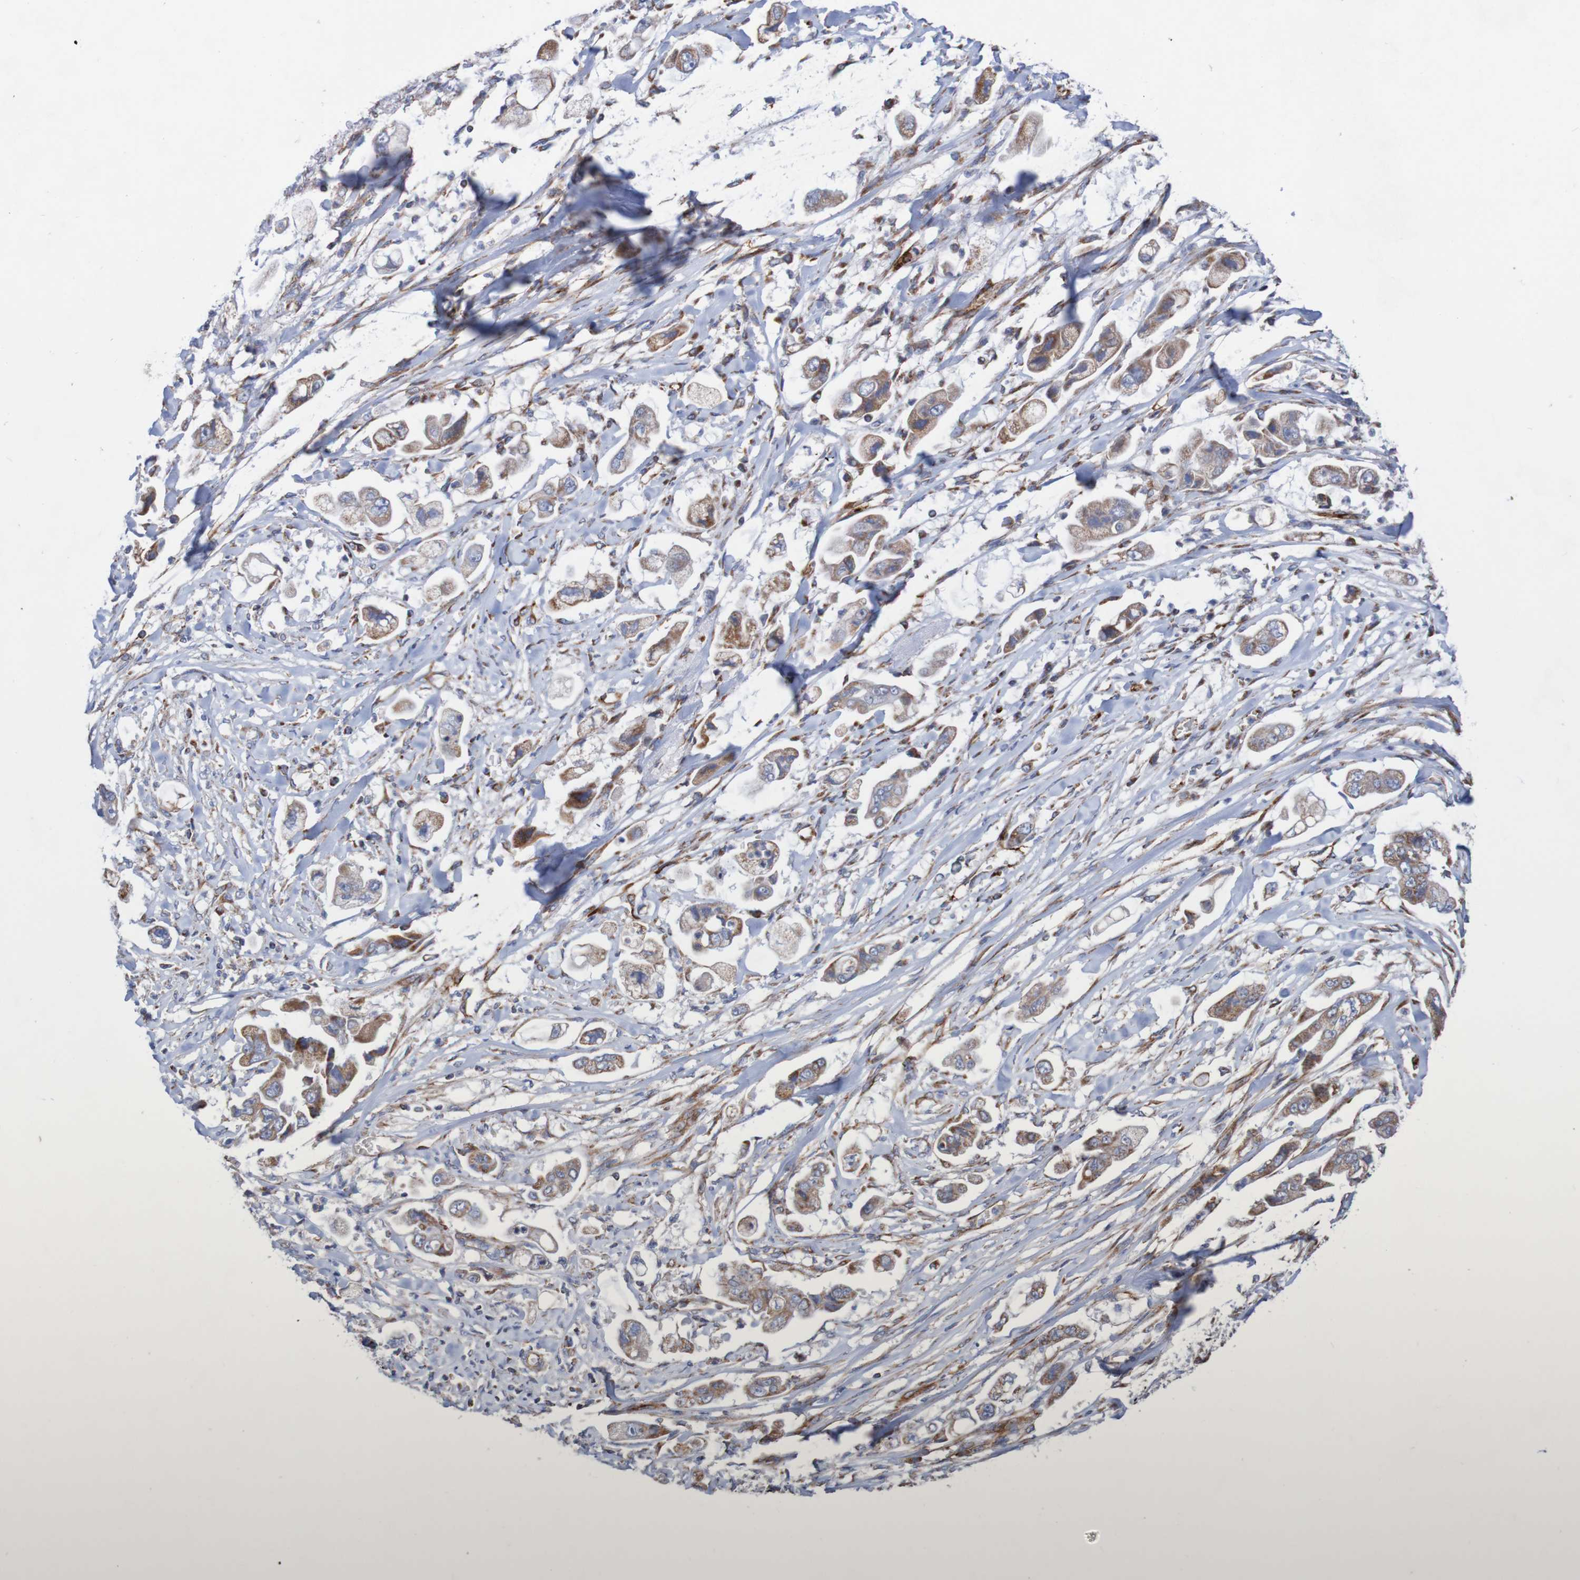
{"staining": {"intensity": "moderate", "quantity": ">75%", "location": "cytoplasmic/membranous"}, "tissue": "stomach cancer", "cell_type": "Tumor cells", "image_type": "cancer", "snomed": [{"axis": "morphology", "description": "Adenocarcinoma, NOS"}, {"axis": "topography", "description": "Stomach"}], "caption": "Immunohistochemical staining of stomach adenocarcinoma shows medium levels of moderate cytoplasmic/membranous protein staining in about >75% of tumor cells. (DAB (3,3'-diaminobenzidine) = brown stain, brightfield microscopy at high magnification).", "gene": "MMEL1", "patient": {"sex": "male", "age": 62}}